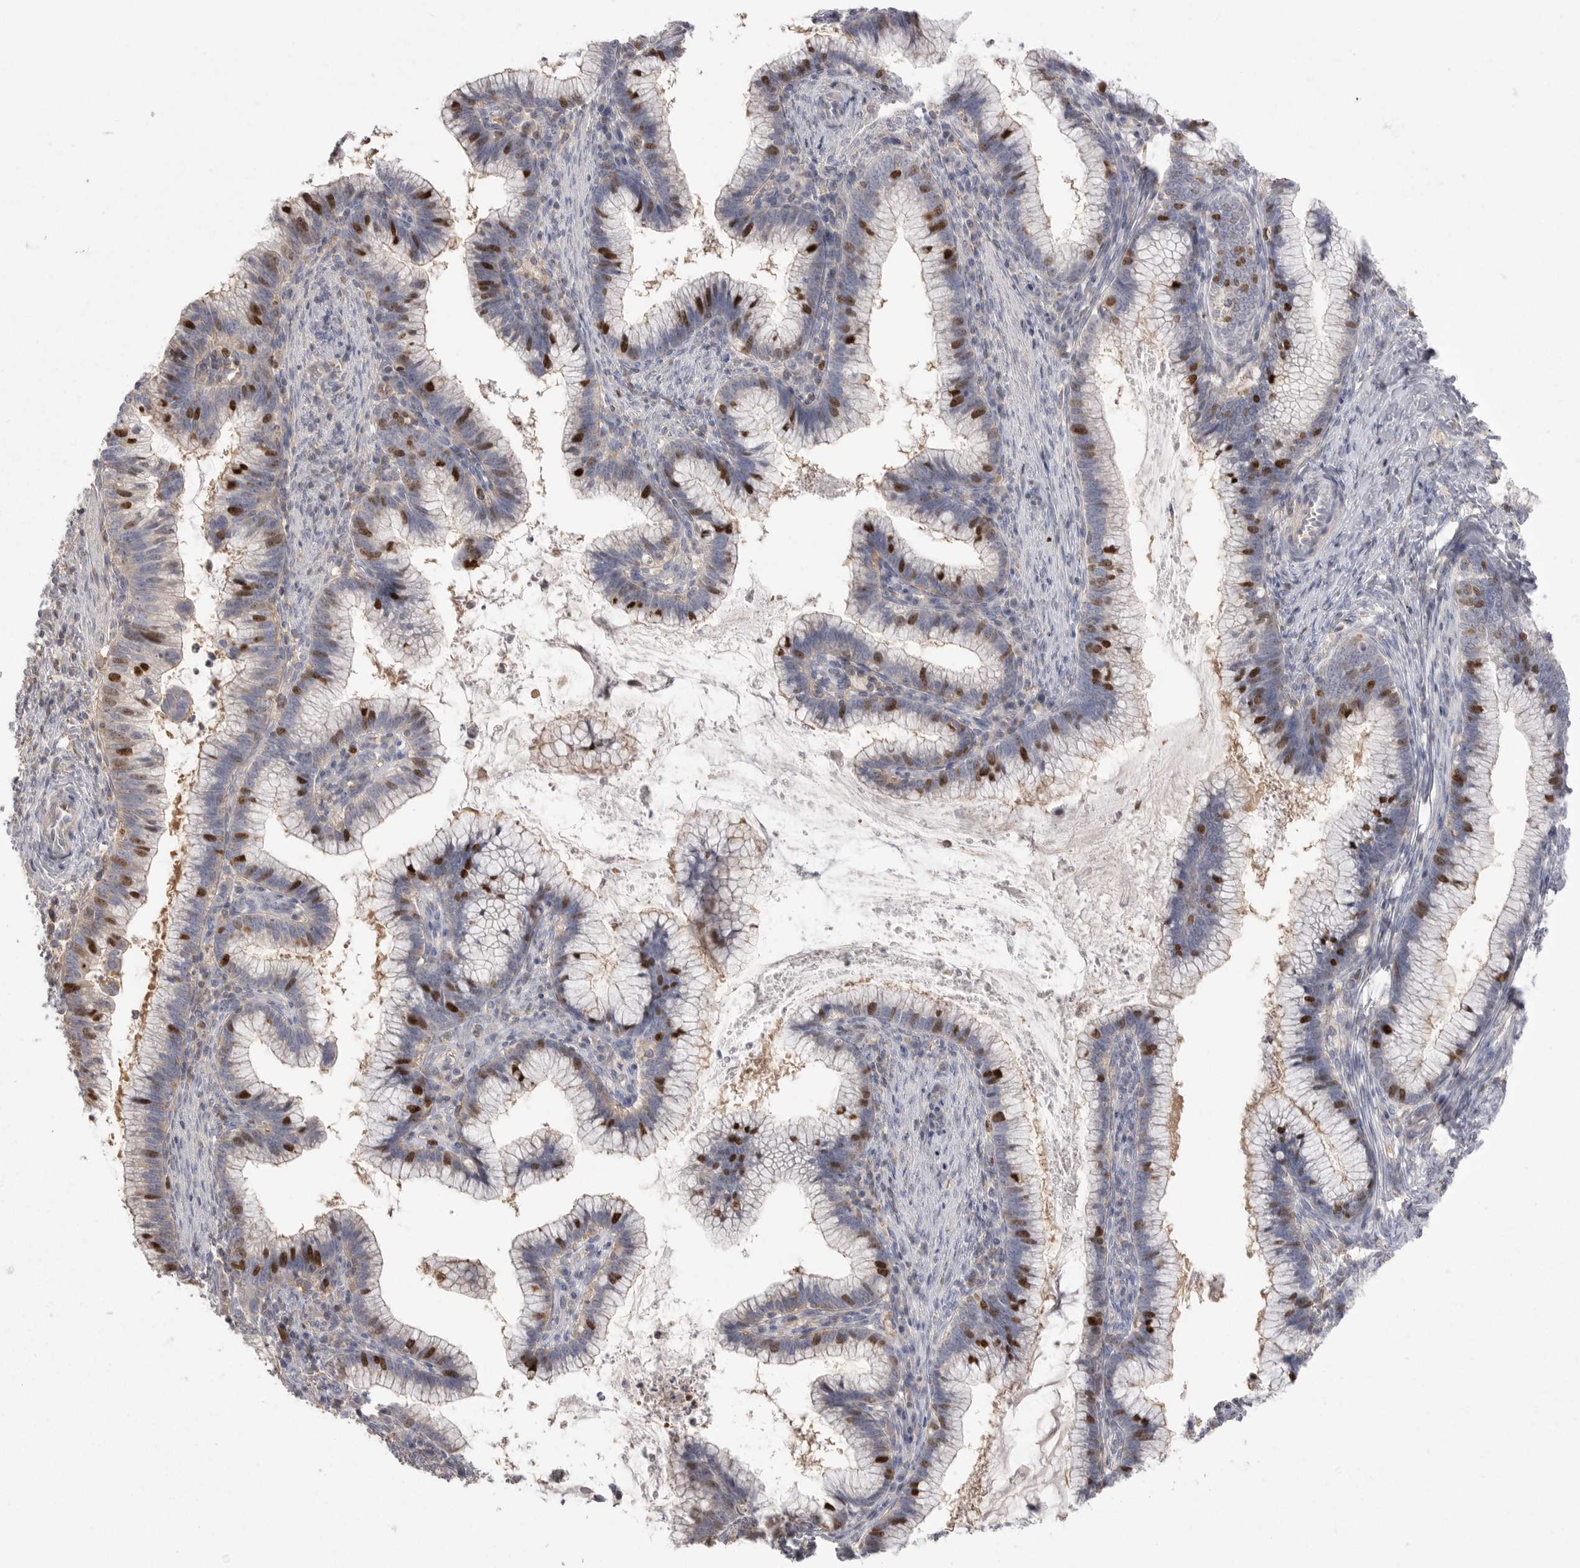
{"staining": {"intensity": "strong", "quantity": "<25%", "location": "nuclear"}, "tissue": "cervical cancer", "cell_type": "Tumor cells", "image_type": "cancer", "snomed": [{"axis": "morphology", "description": "Adenocarcinoma, NOS"}, {"axis": "topography", "description": "Cervix"}], "caption": "This image demonstrates cervical cancer (adenocarcinoma) stained with immunohistochemistry (IHC) to label a protein in brown. The nuclear of tumor cells show strong positivity for the protein. Nuclei are counter-stained blue.", "gene": "TOP2A", "patient": {"sex": "female", "age": 36}}